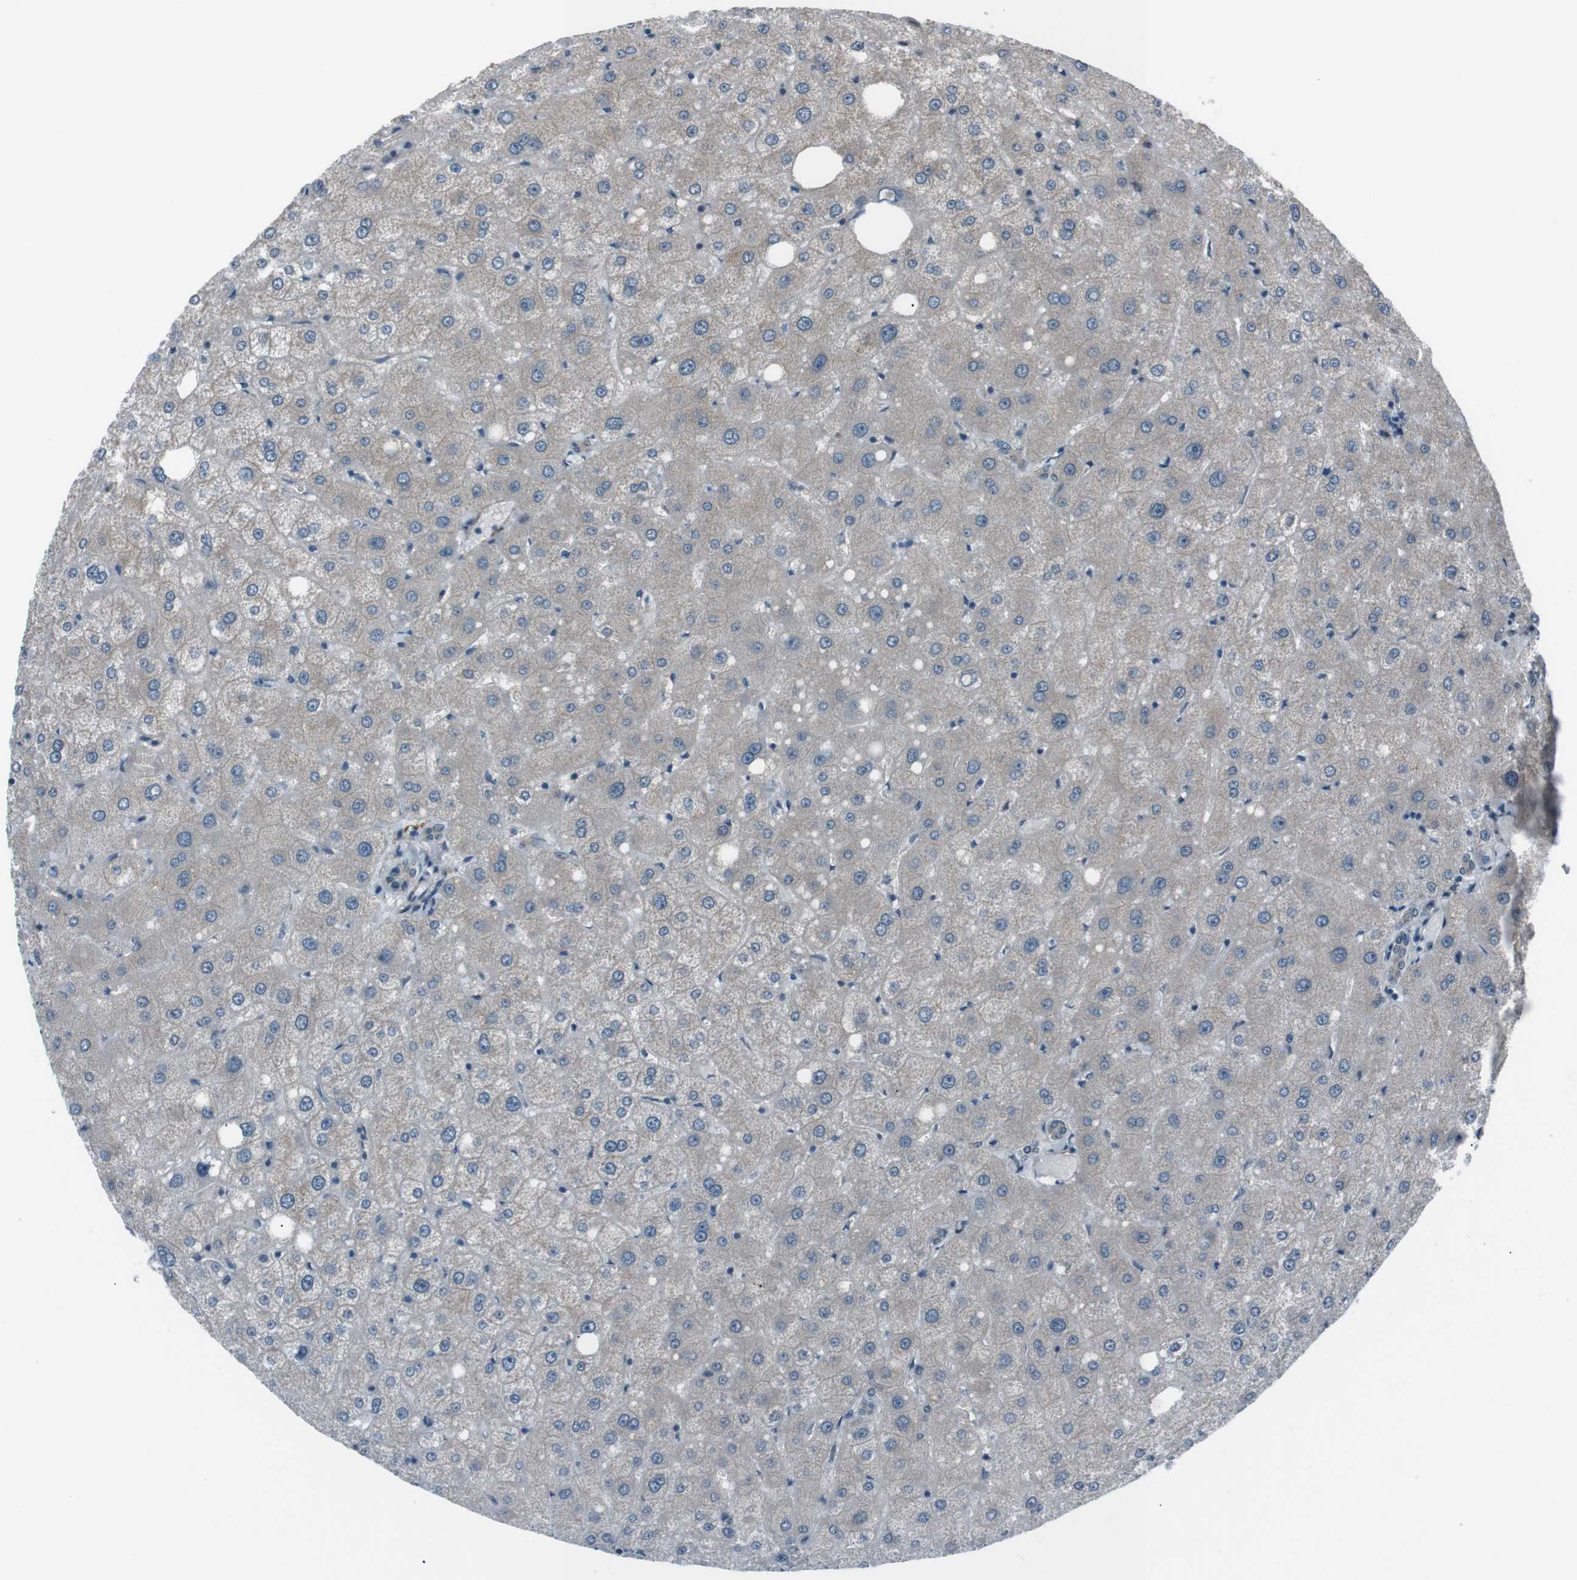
{"staining": {"intensity": "moderate", "quantity": ">75%", "location": "cytoplasmic/membranous"}, "tissue": "liver", "cell_type": "Cholangiocytes", "image_type": "normal", "snomed": [{"axis": "morphology", "description": "Normal tissue, NOS"}, {"axis": "topography", "description": "Liver"}], "caption": "DAB (3,3'-diaminobenzidine) immunohistochemical staining of normal human liver exhibits moderate cytoplasmic/membranous protein expression in approximately >75% of cholangiocytes.", "gene": "PDLIM5", "patient": {"sex": "male", "age": 73}}